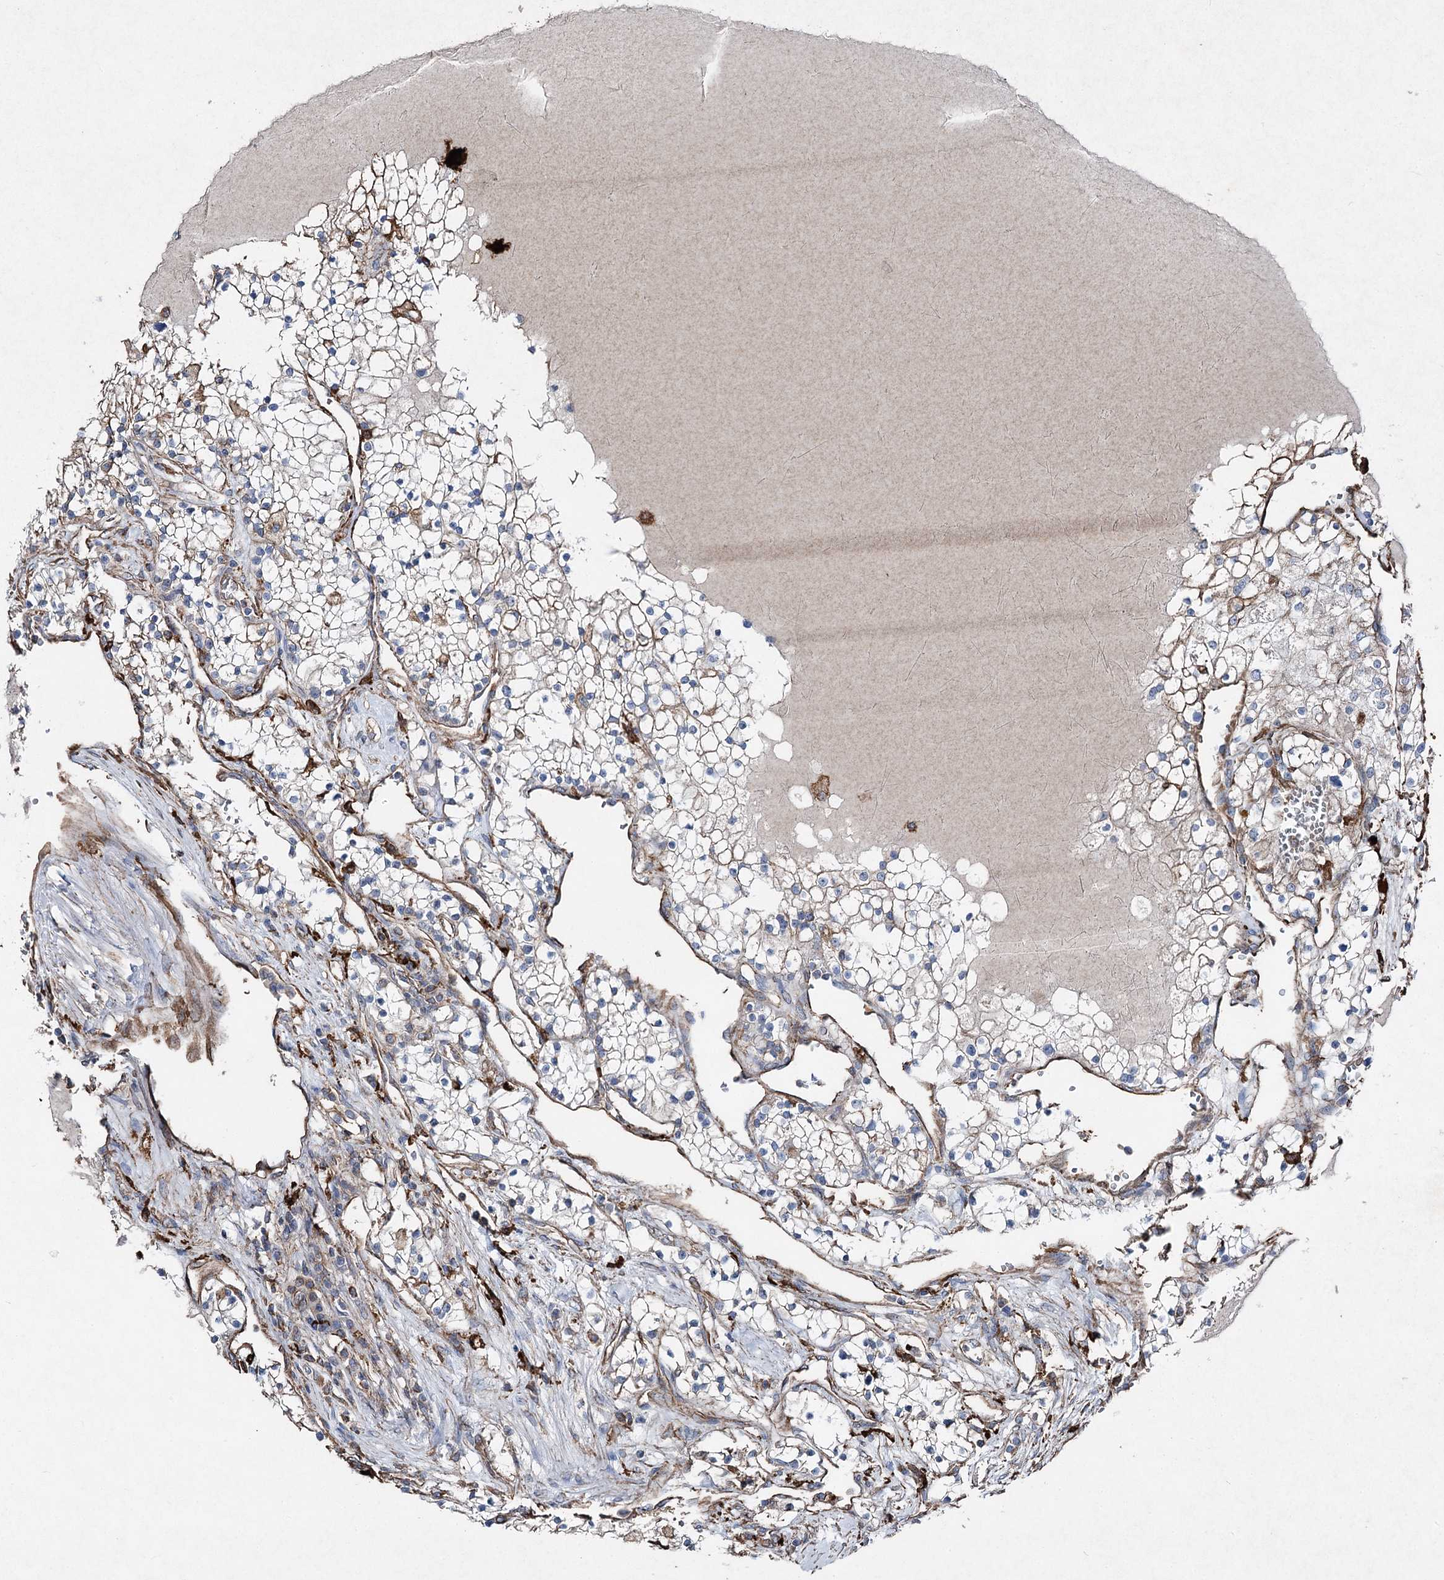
{"staining": {"intensity": "negative", "quantity": "none", "location": "none"}, "tissue": "renal cancer", "cell_type": "Tumor cells", "image_type": "cancer", "snomed": [{"axis": "morphology", "description": "Normal tissue, NOS"}, {"axis": "morphology", "description": "Adenocarcinoma, NOS"}, {"axis": "topography", "description": "Kidney"}], "caption": "DAB (3,3'-diaminobenzidine) immunohistochemical staining of adenocarcinoma (renal) demonstrates no significant staining in tumor cells.", "gene": "CLEC4M", "patient": {"sex": "male", "age": 68}}